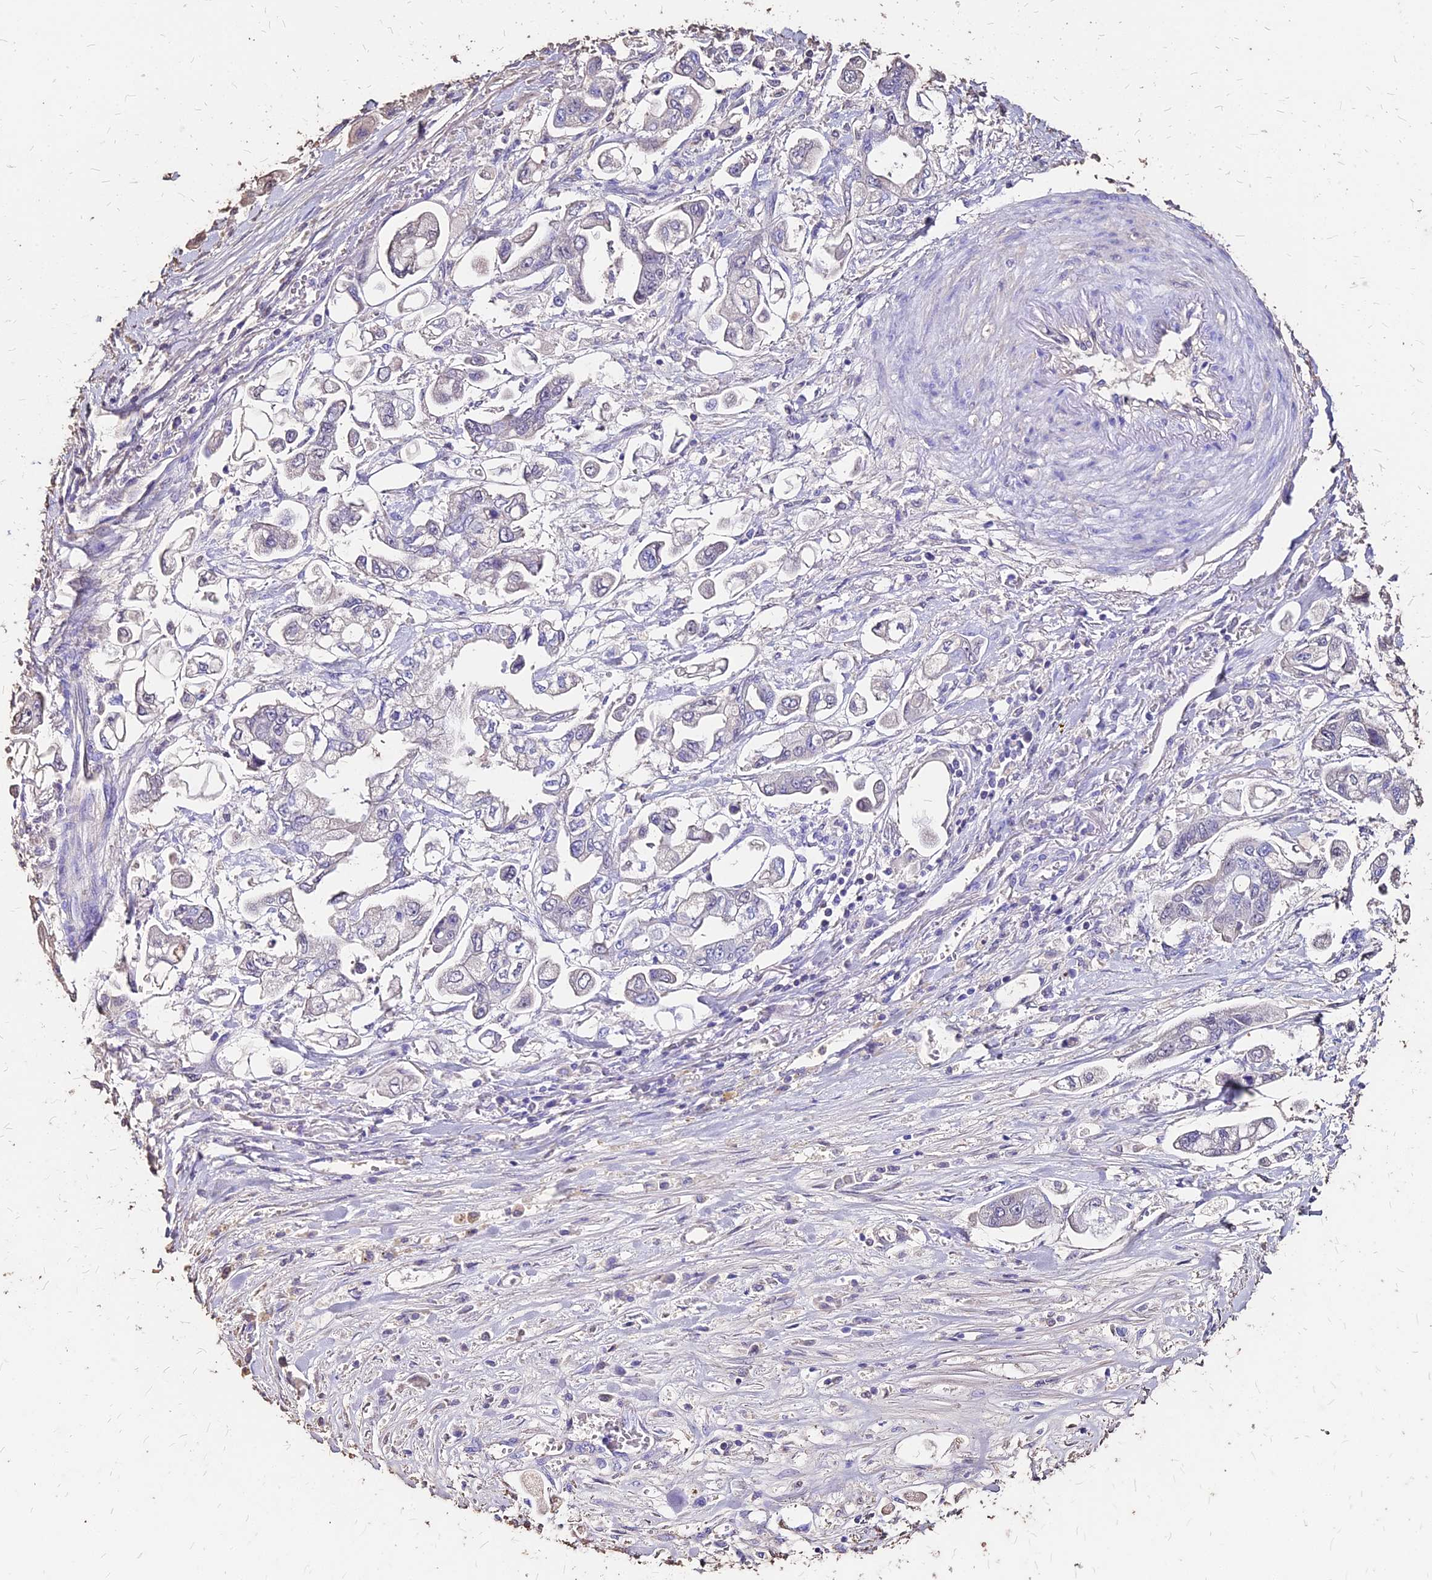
{"staining": {"intensity": "negative", "quantity": "none", "location": "none"}, "tissue": "stomach cancer", "cell_type": "Tumor cells", "image_type": "cancer", "snomed": [{"axis": "morphology", "description": "Adenocarcinoma, NOS"}, {"axis": "topography", "description": "Stomach"}], "caption": "DAB immunohistochemical staining of stomach adenocarcinoma demonstrates no significant expression in tumor cells.", "gene": "NME5", "patient": {"sex": "male", "age": 62}}